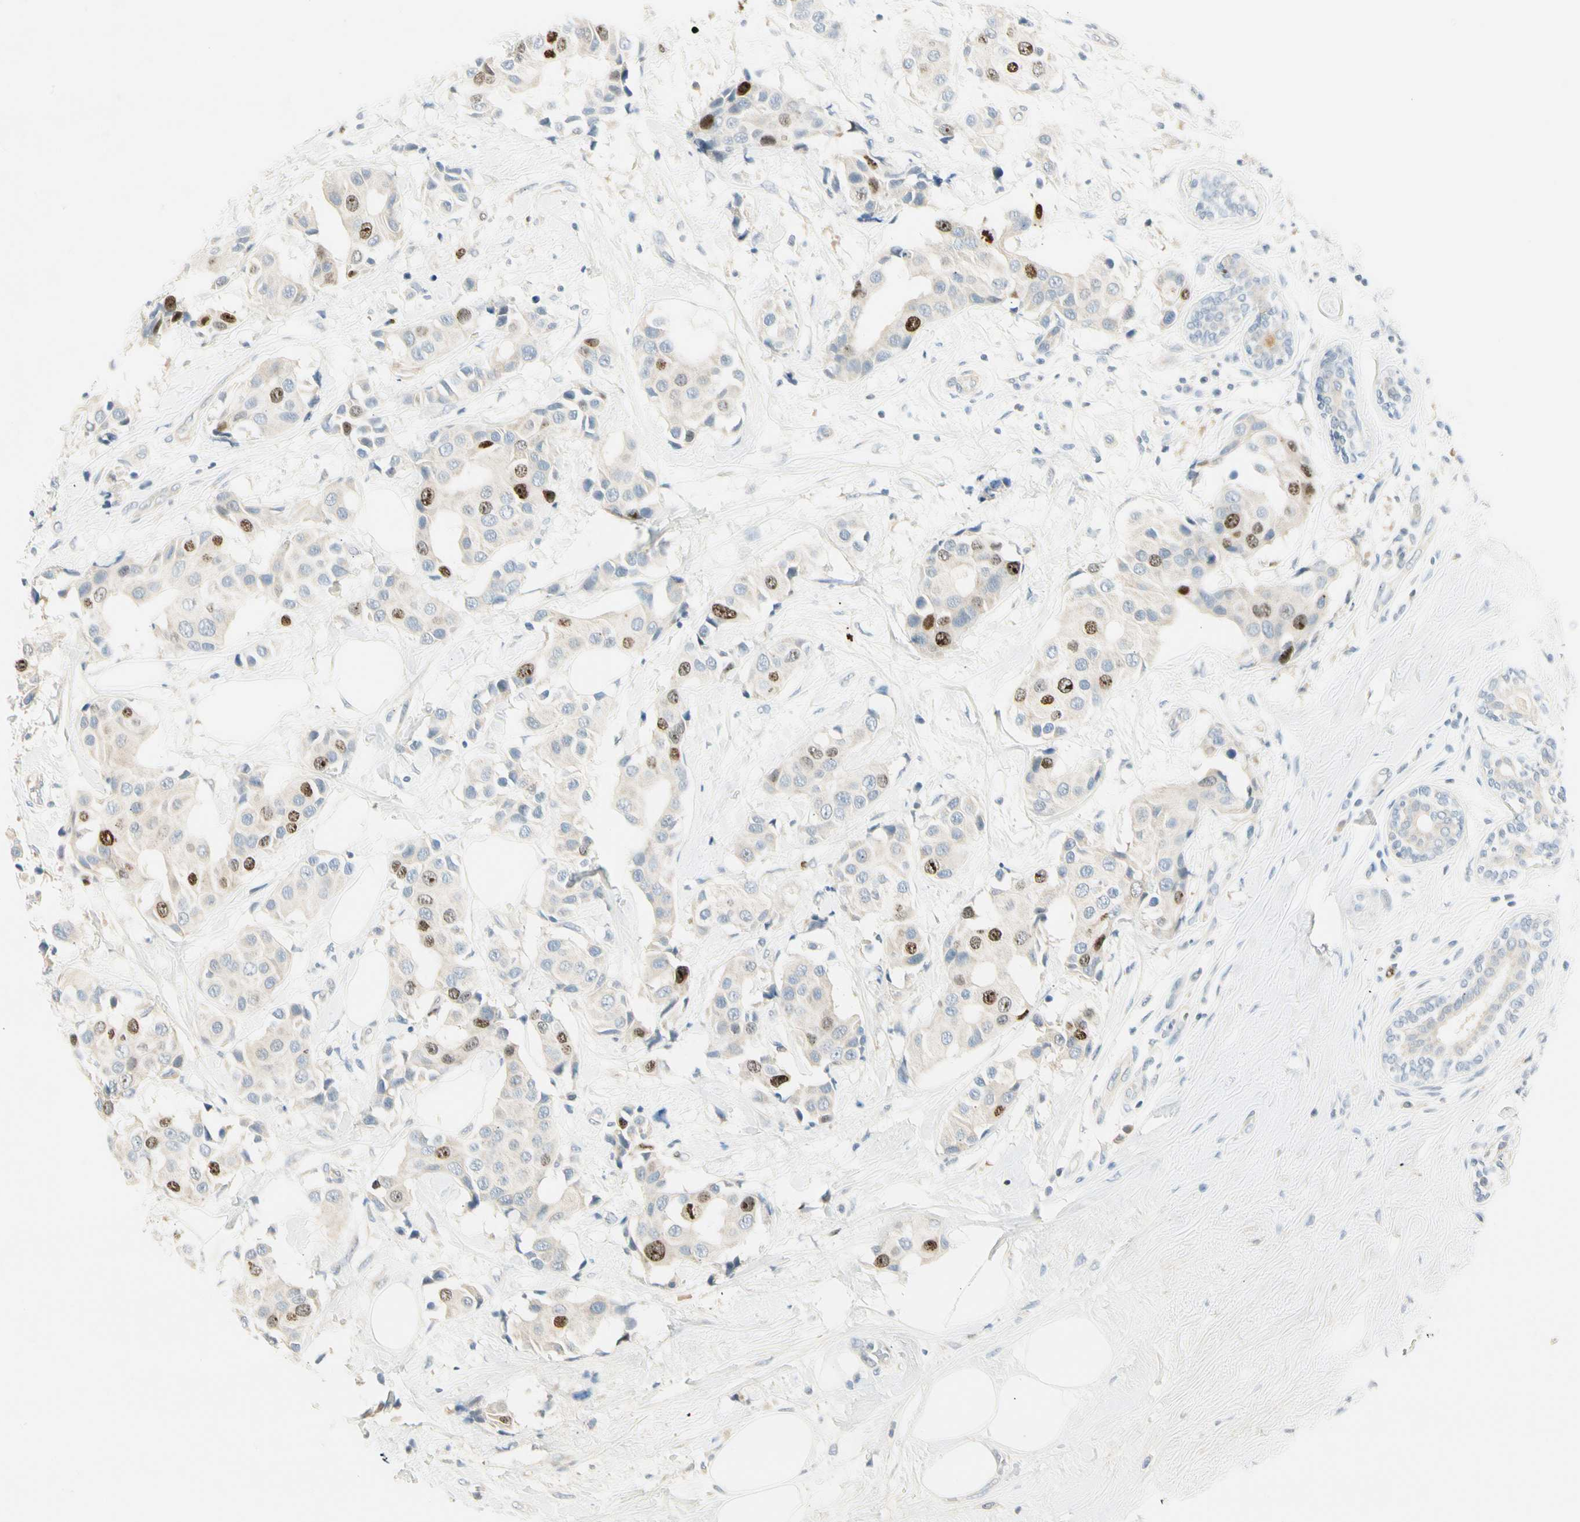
{"staining": {"intensity": "strong", "quantity": "<25%", "location": "nuclear"}, "tissue": "breast cancer", "cell_type": "Tumor cells", "image_type": "cancer", "snomed": [{"axis": "morphology", "description": "Normal tissue, NOS"}, {"axis": "morphology", "description": "Duct carcinoma"}, {"axis": "topography", "description": "Breast"}], "caption": "Brown immunohistochemical staining in intraductal carcinoma (breast) demonstrates strong nuclear positivity in about <25% of tumor cells.", "gene": "PITX1", "patient": {"sex": "female", "age": 39}}